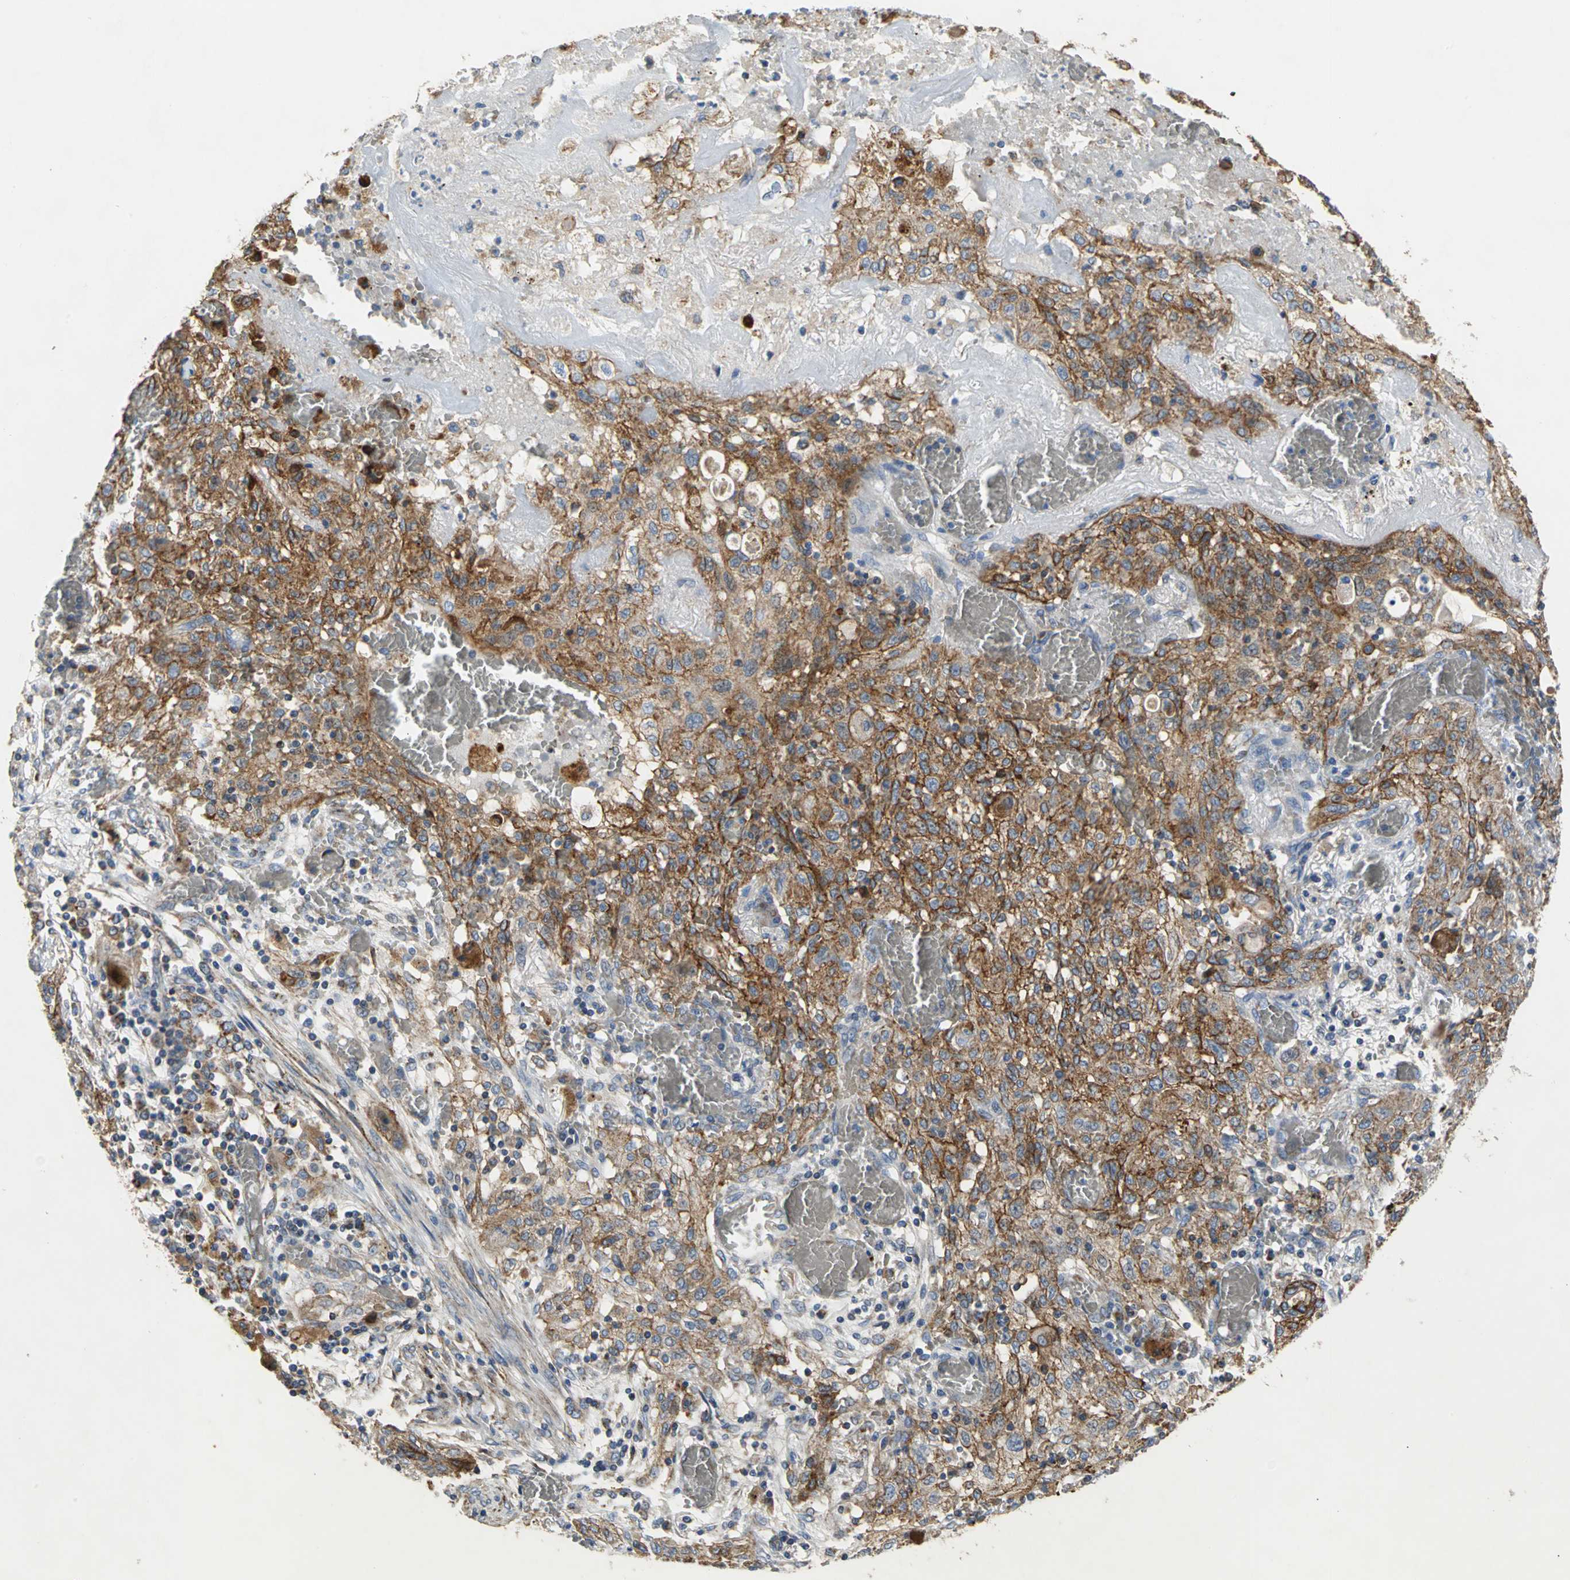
{"staining": {"intensity": "strong", "quantity": ">75%", "location": "cytoplasmic/membranous"}, "tissue": "lung cancer", "cell_type": "Tumor cells", "image_type": "cancer", "snomed": [{"axis": "morphology", "description": "Squamous cell carcinoma, NOS"}, {"axis": "topography", "description": "Lung"}], "caption": "Immunohistochemical staining of human lung cancer exhibits high levels of strong cytoplasmic/membranous staining in approximately >75% of tumor cells. (brown staining indicates protein expression, while blue staining denotes nuclei).", "gene": "NDUFB5", "patient": {"sex": "female", "age": 47}}